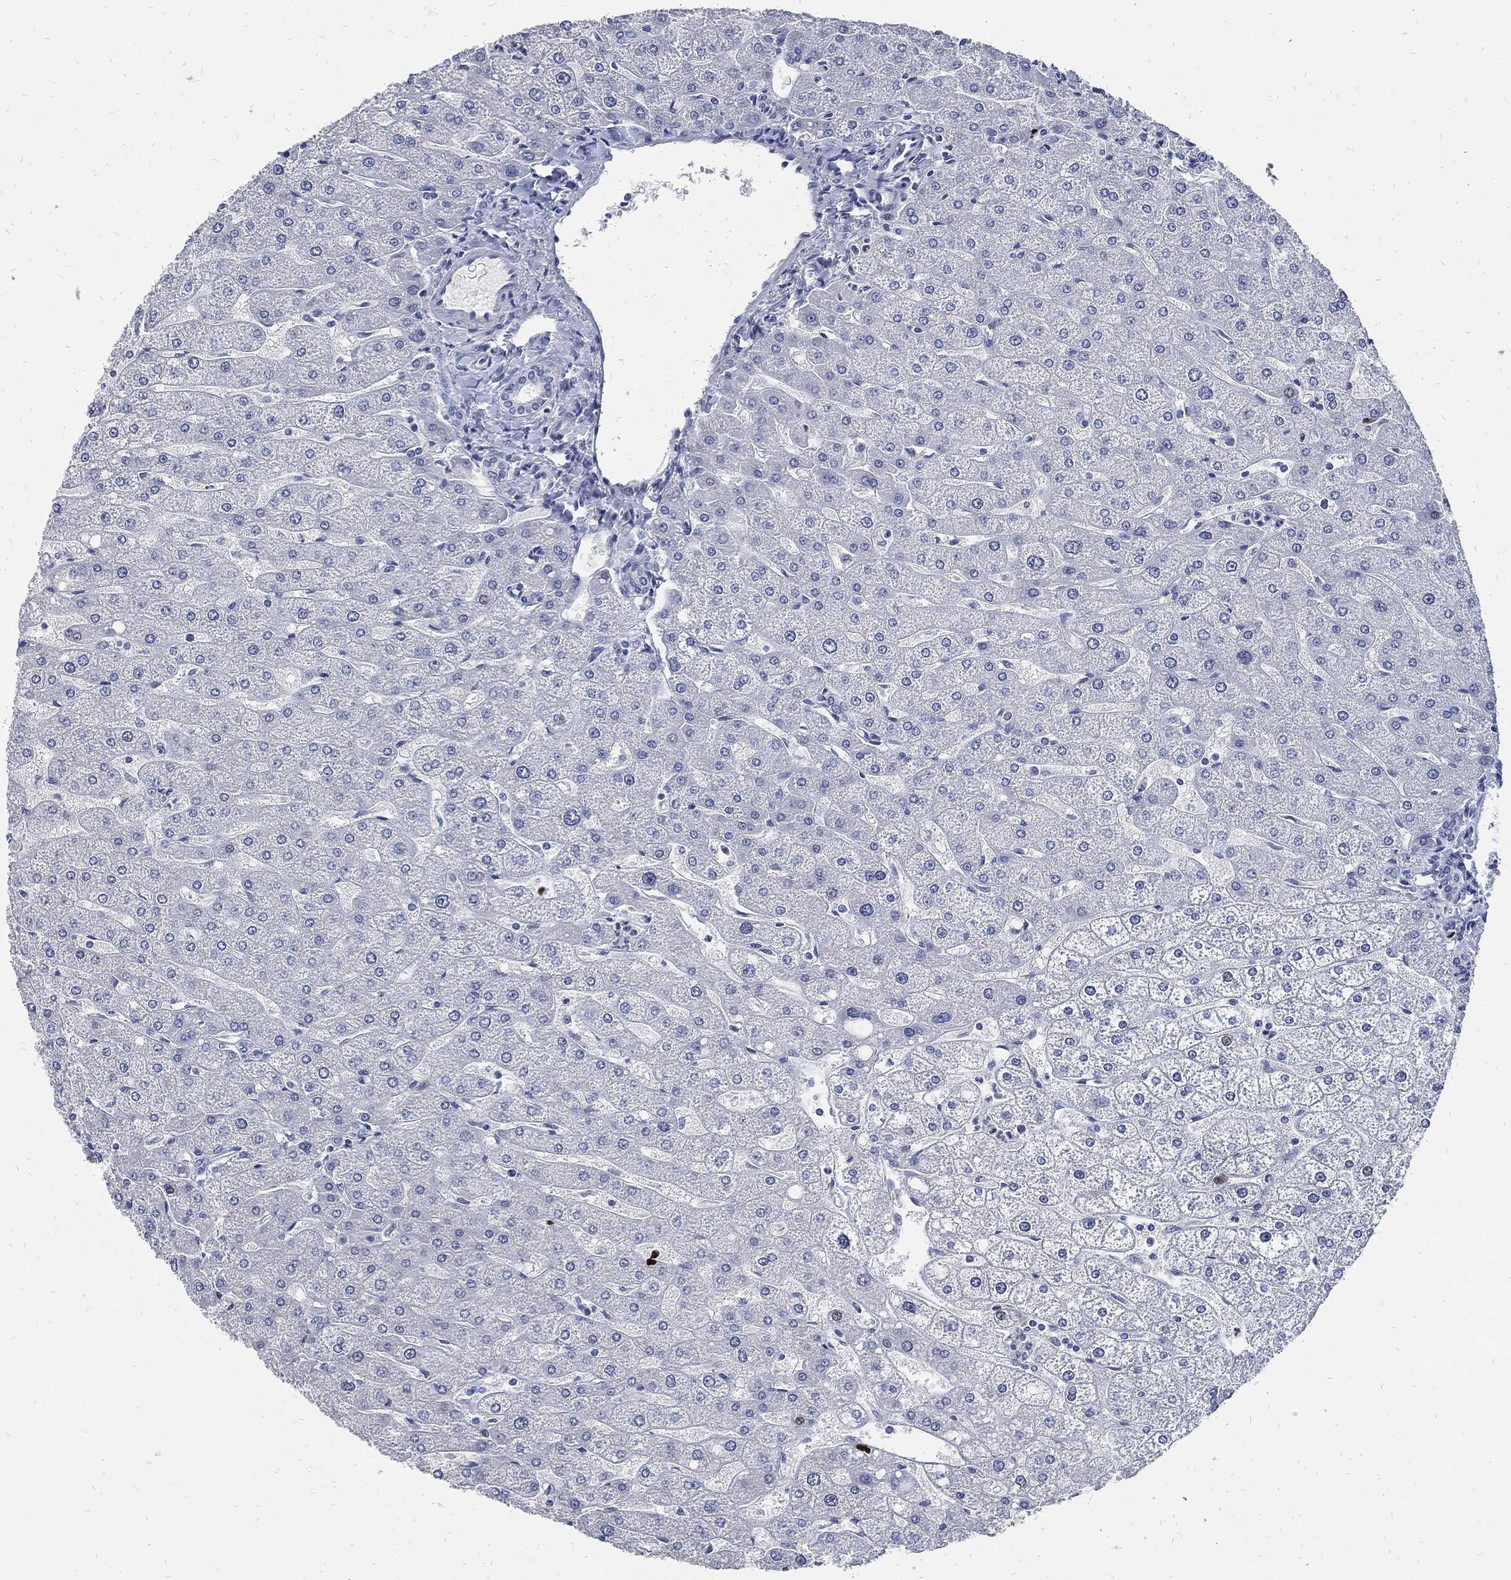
{"staining": {"intensity": "negative", "quantity": "none", "location": "none"}, "tissue": "liver", "cell_type": "Cholangiocytes", "image_type": "normal", "snomed": [{"axis": "morphology", "description": "Normal tissue, NOS"}, {"axis": "topography", "description": "Liver"}], "caption": "An IHC histopathology image of normal liver is shown. There is no staining in cholangiocytes of liver.", "gene": "MKI67", "patient": {"sex": "male", "age": 67}}